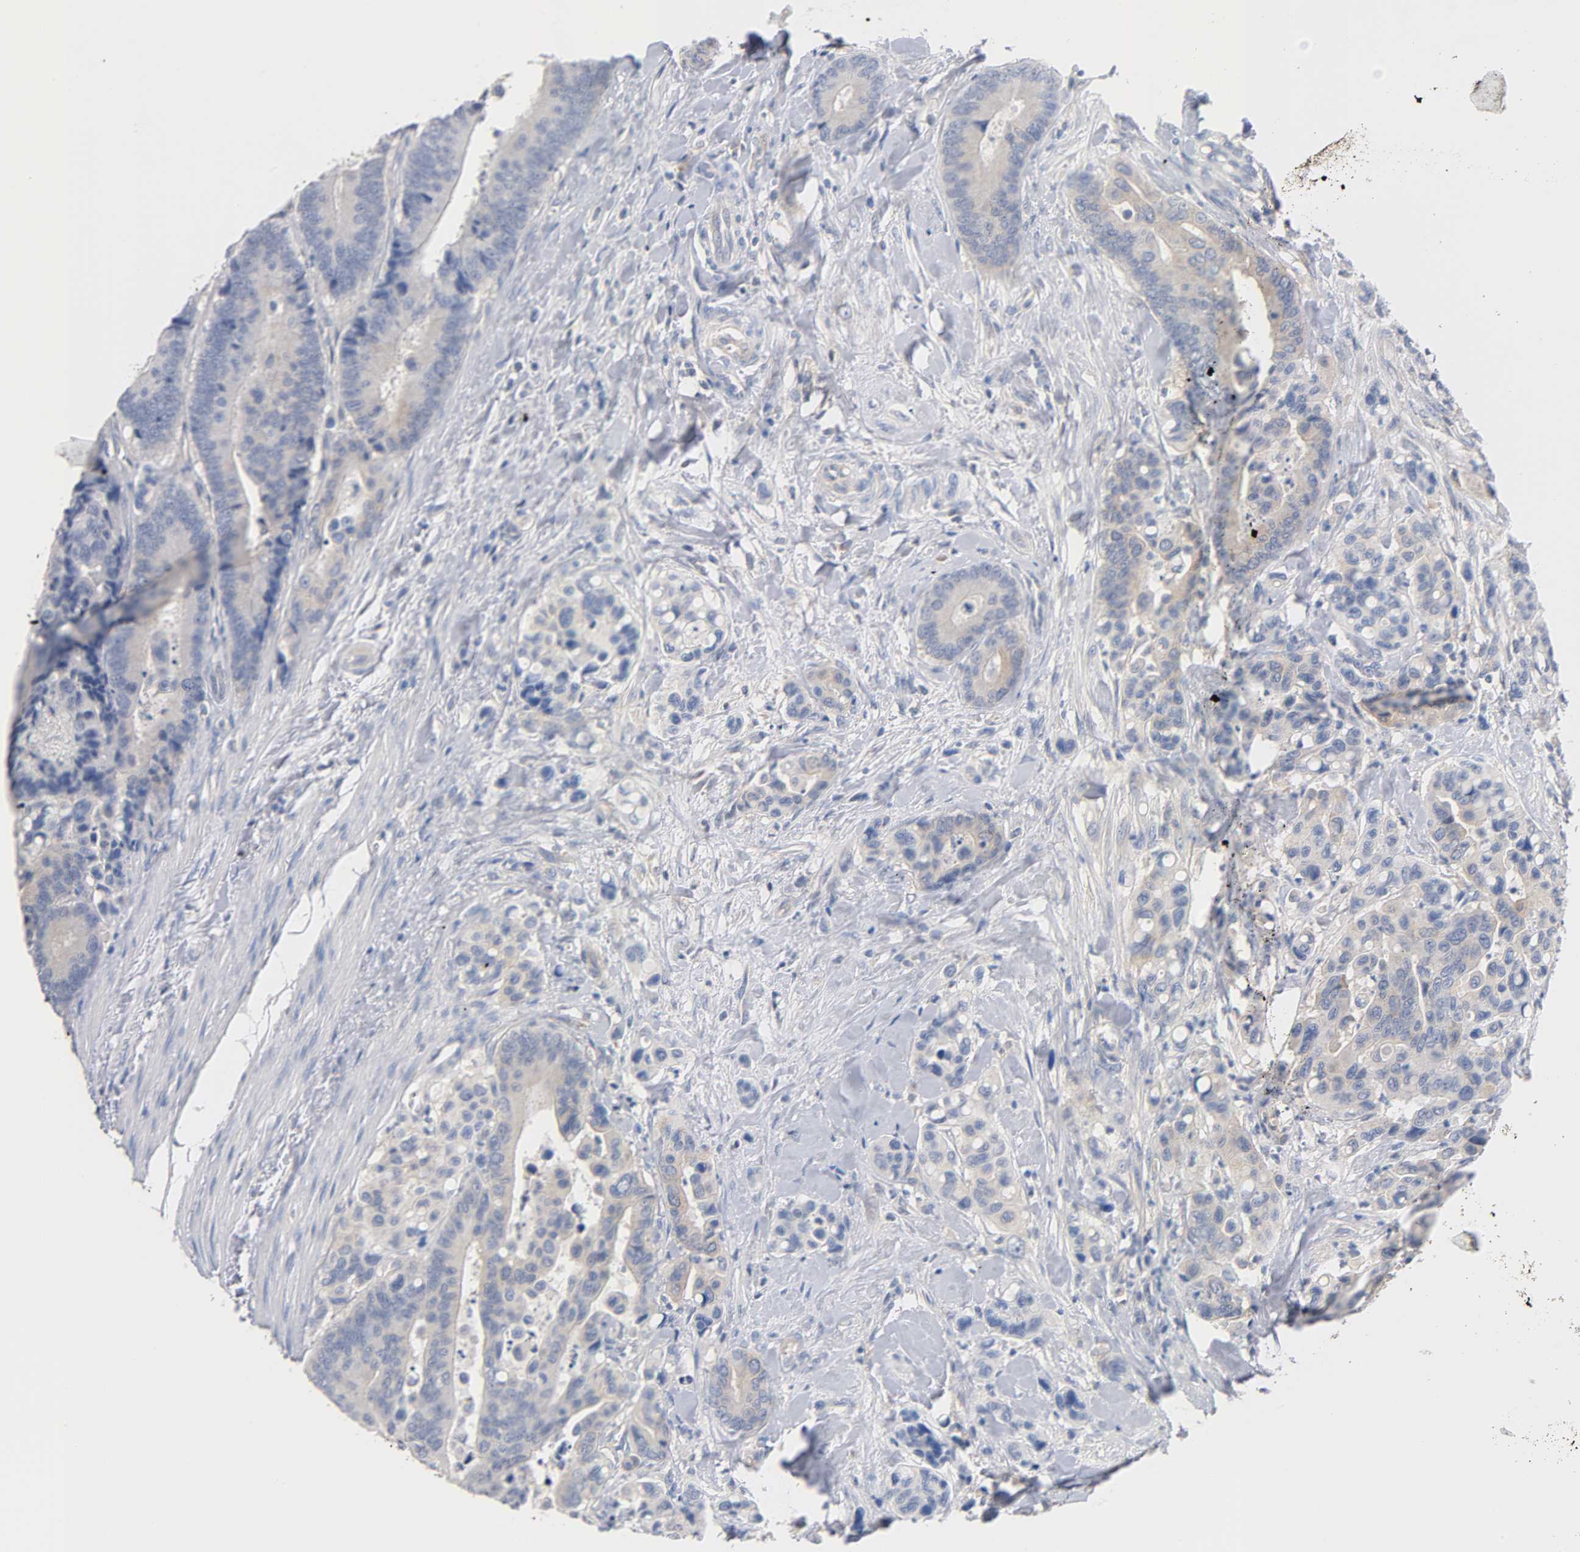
{"staining": {"intensity": "weak", "quantity": ">75%", "location": "cytoplasmic/membranous"}, "tissue": "colorectal cancer", "cell_type": "Tumor cells", "image_type": "cancer", "snomed": [{"axis": "morphology", "description": "Normal tissue, NOS"}, {"axis": "morphology", "description": "Adenocarcinoma, NOS"}, {"axis": "topography", "description": "Colon"}], "caption": "Protein expression by IHC reveals weak cytoplasmic/membranous staining in about >75% of tumor cells in colorectal adenocarcinoma. (IHC, brightfield microscopy, high magnification).", "gene": "MALT1", "patient": {"sex": "male", "age": 82}}